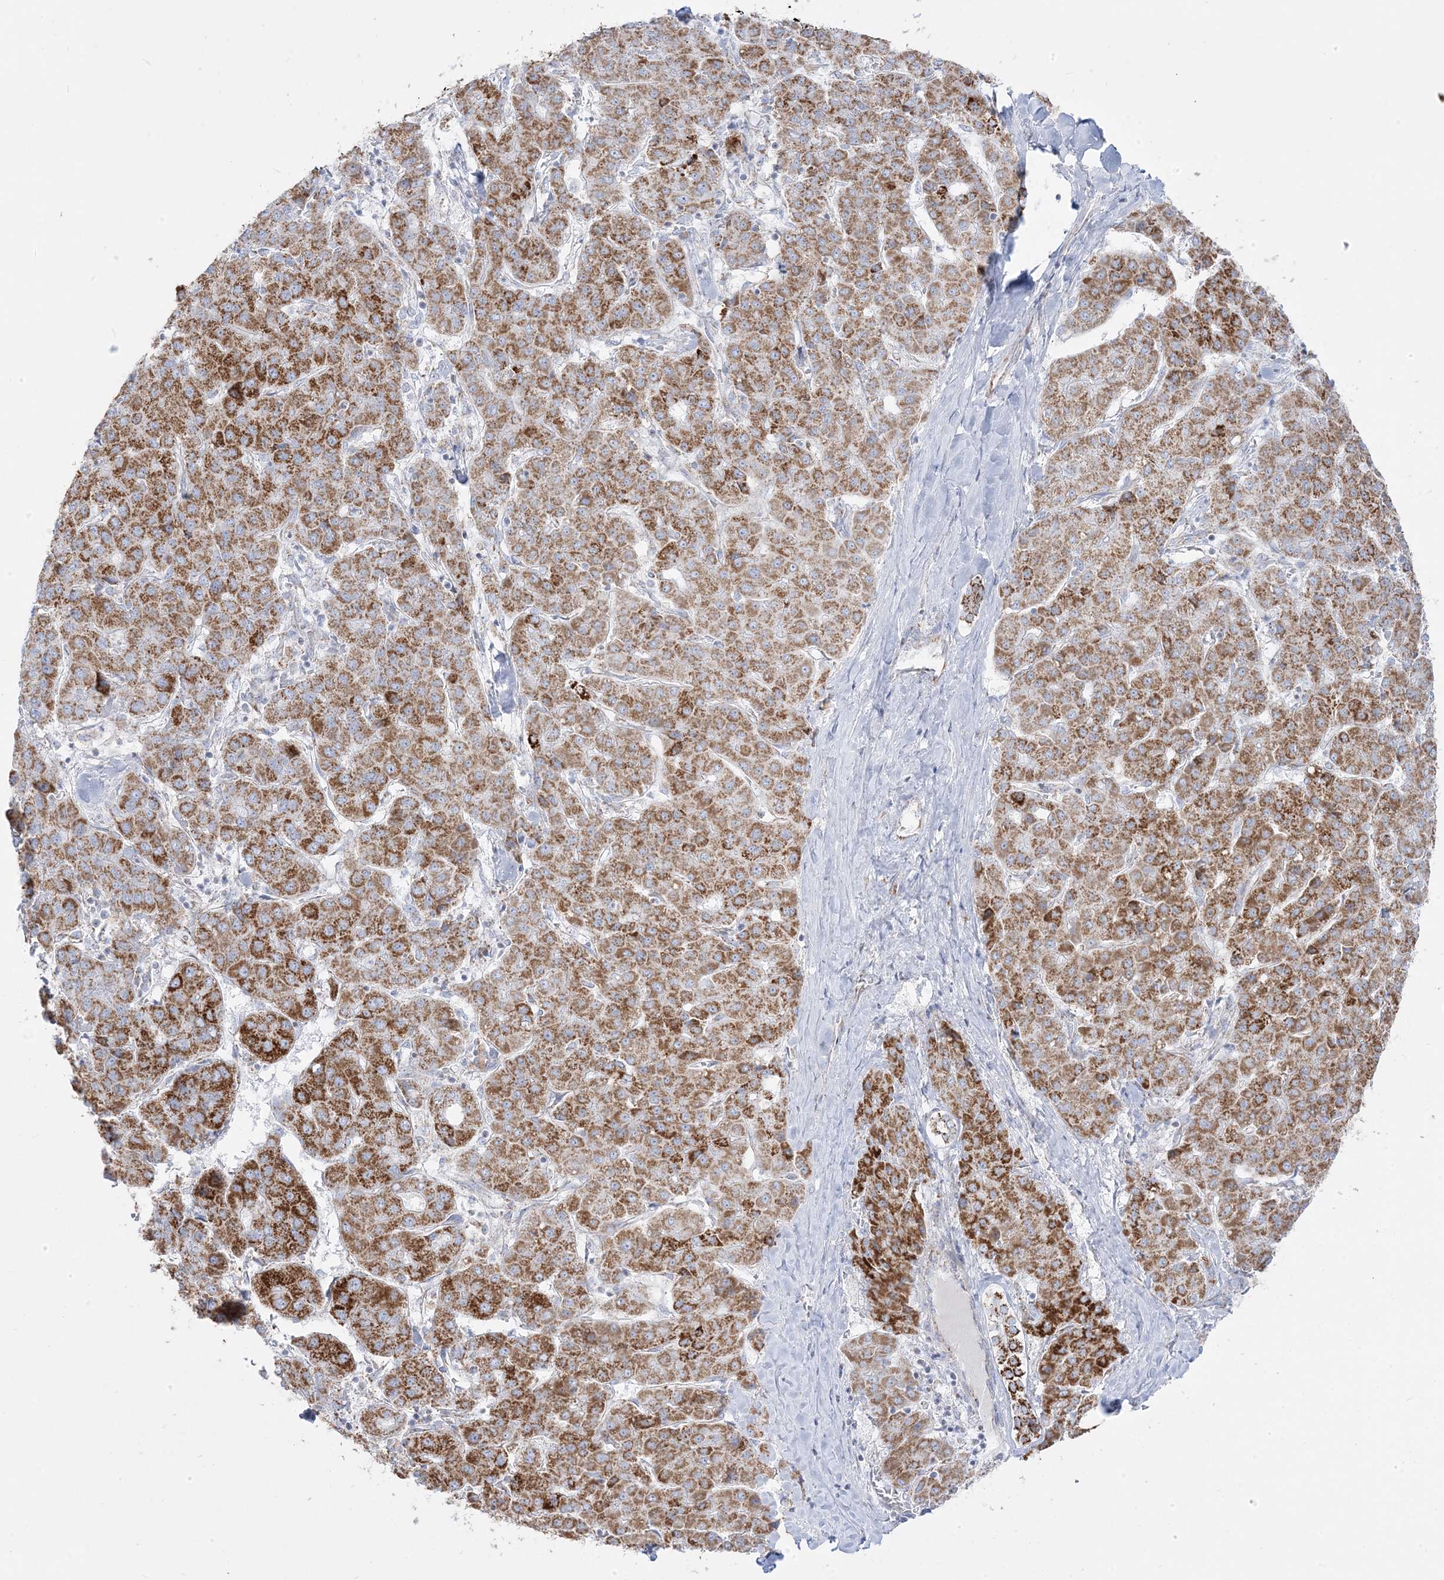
{"staining": {"intensity": "moderate", "quantity": ">75%", "location": "cytoplasmic/membranous"}, "tissue": "liver cancer", "cell_type": "Tumor cells", "image_type": "cancer", "snomed": [{"axis": "morphology", "description": "Carcinoma, Hepatocellular, NOS"}, {"axis": "topography", "description": "Liver"}], "caption": "Hepatocellular carcinoma (liver) stained with a protein marker displays moderate staining in tumor cells.", "gene": "PCCB", "patient": {"sex": "male", "age": 65}}